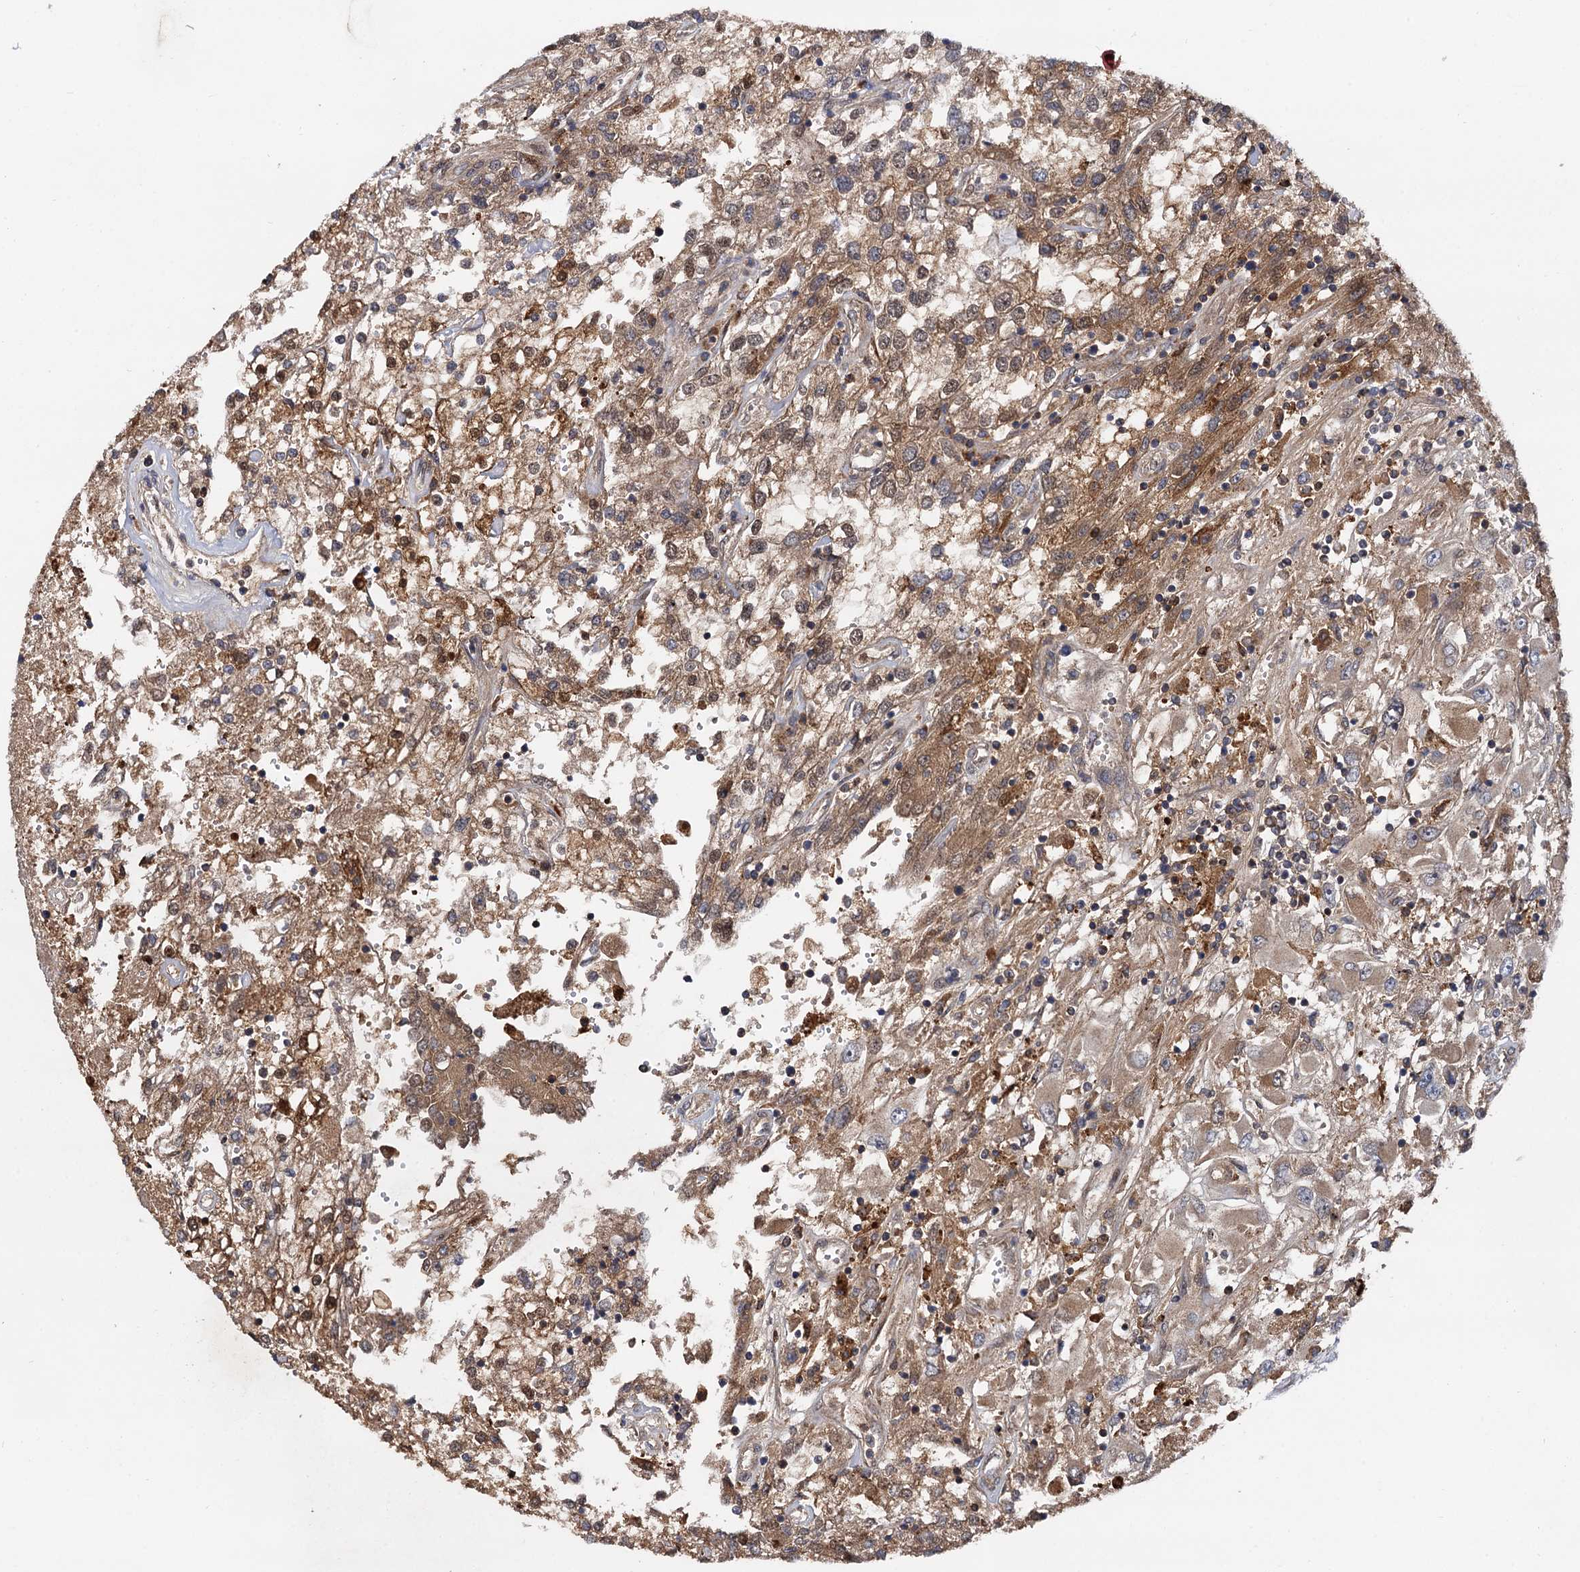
{"staining": {"intensity": "moderate", "quantity": ">75%", "location": "cytoplasmic/membranous"}, "tissue": "renal cancer", "cell_type": "Tumor cells", "image_type": "cancer", "snomed": [{"axis": "morphology", "description": "Adenocarcinoma, NOS"}, {"axis": "topography", "description": "Kidney"}], "caption": "Protein staining exhibits moderate cytoplasmic/membranous expression in about >75% of tumor cells in renal cancer. The staining was performed using DAB (3,3'-diaminobenzidine), with brown indicating positive protein expression. Nuclei are stained blue with hematoxylin.", "gene": "SELENOP", "patient": {"sex": "female", "age": 52}}